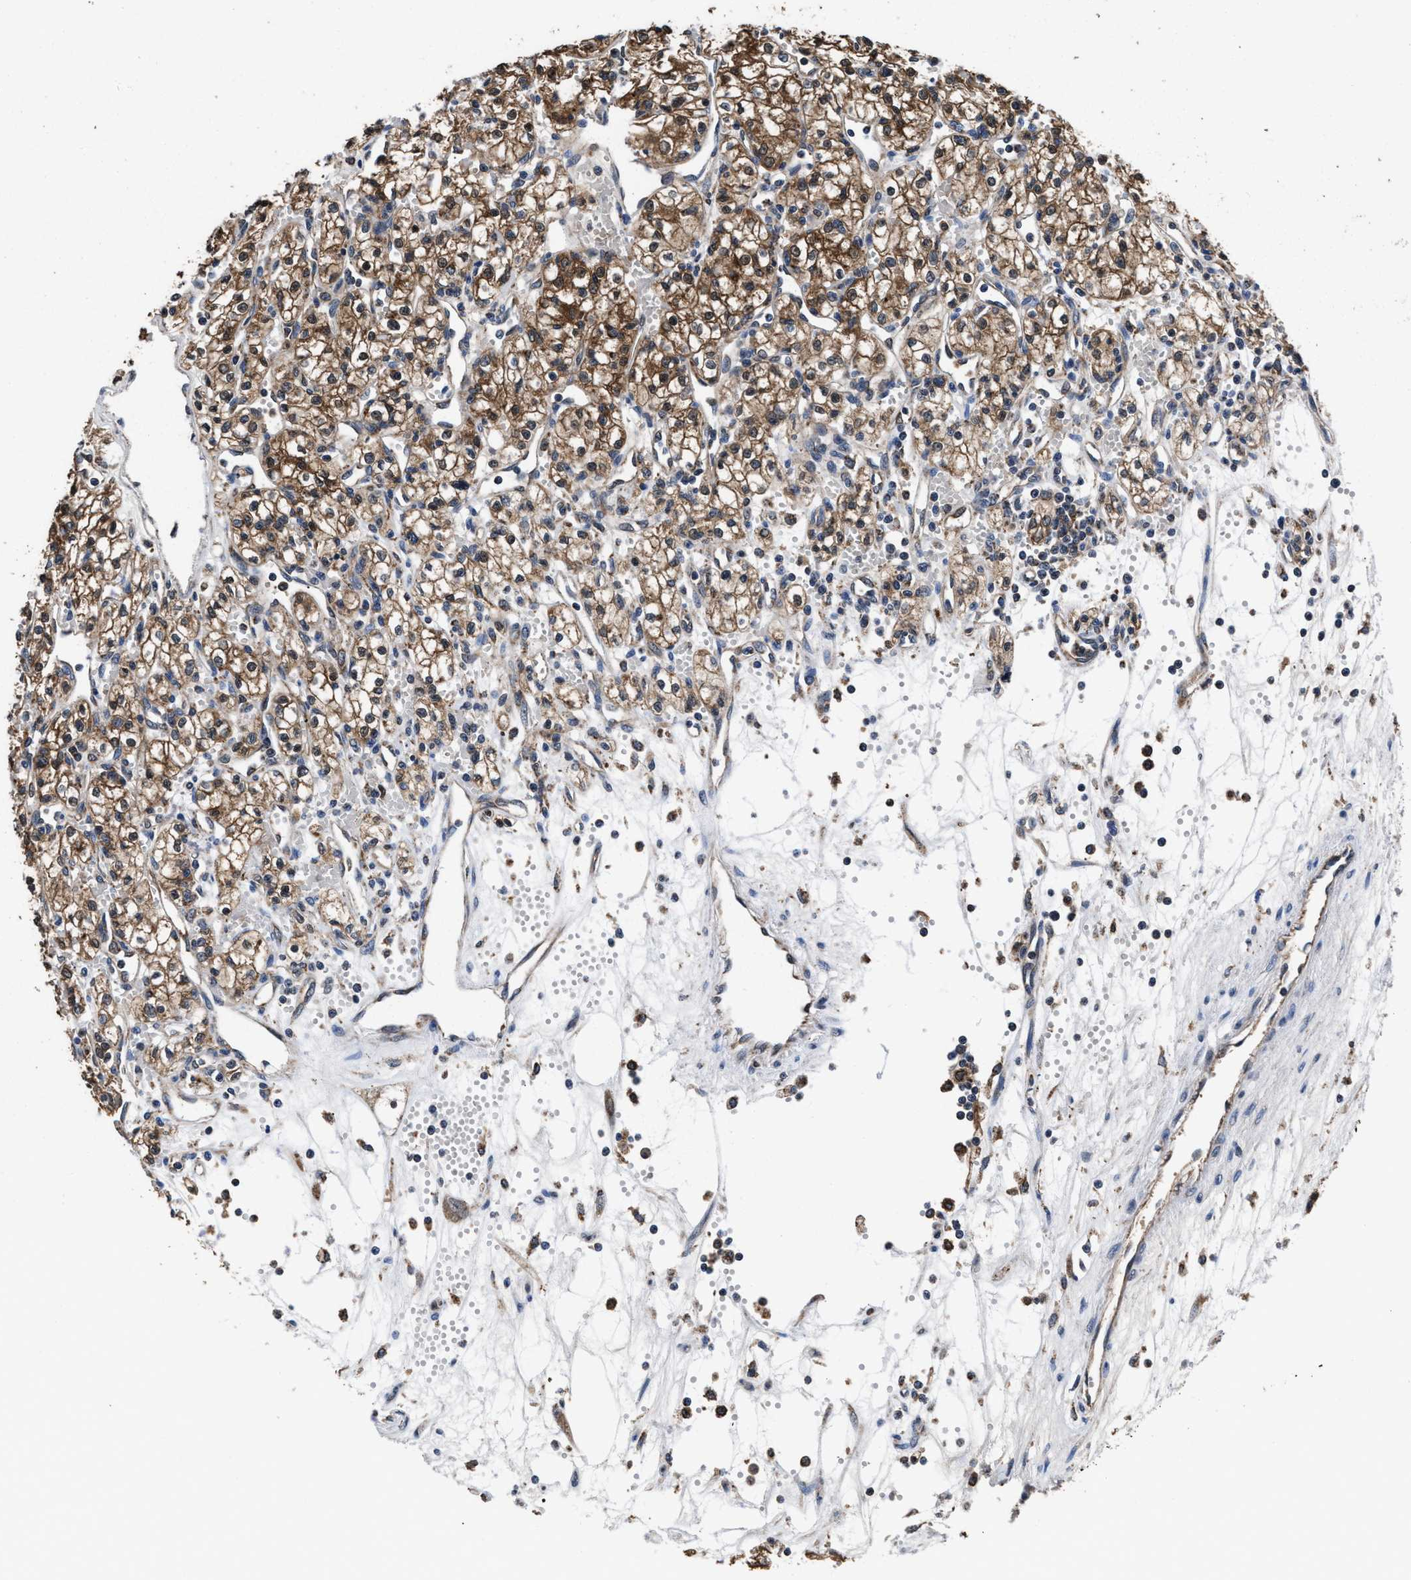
{"staining": {"intensity": "moderate", "quantity": ">75%", "location": "cytoplasmic/membranous"}, "tissue": "renal cancer", "cell_type": "Tumor cells", "image_type": "cancer", "snomed": [{"axis": "morphology", "description": "Adenocarcinoma, NOS"}, {"axis": "topography", "description": "Kidney"}], "caption": "This photomicrograph demonstrates IHC staining of human renal adenocarcinoma, with medium moderate cytoplasmic/membranous positivity in about >75% of tumor cells.", "gene": "ACLY", "patient": {"sex": "male", "age": 59}}